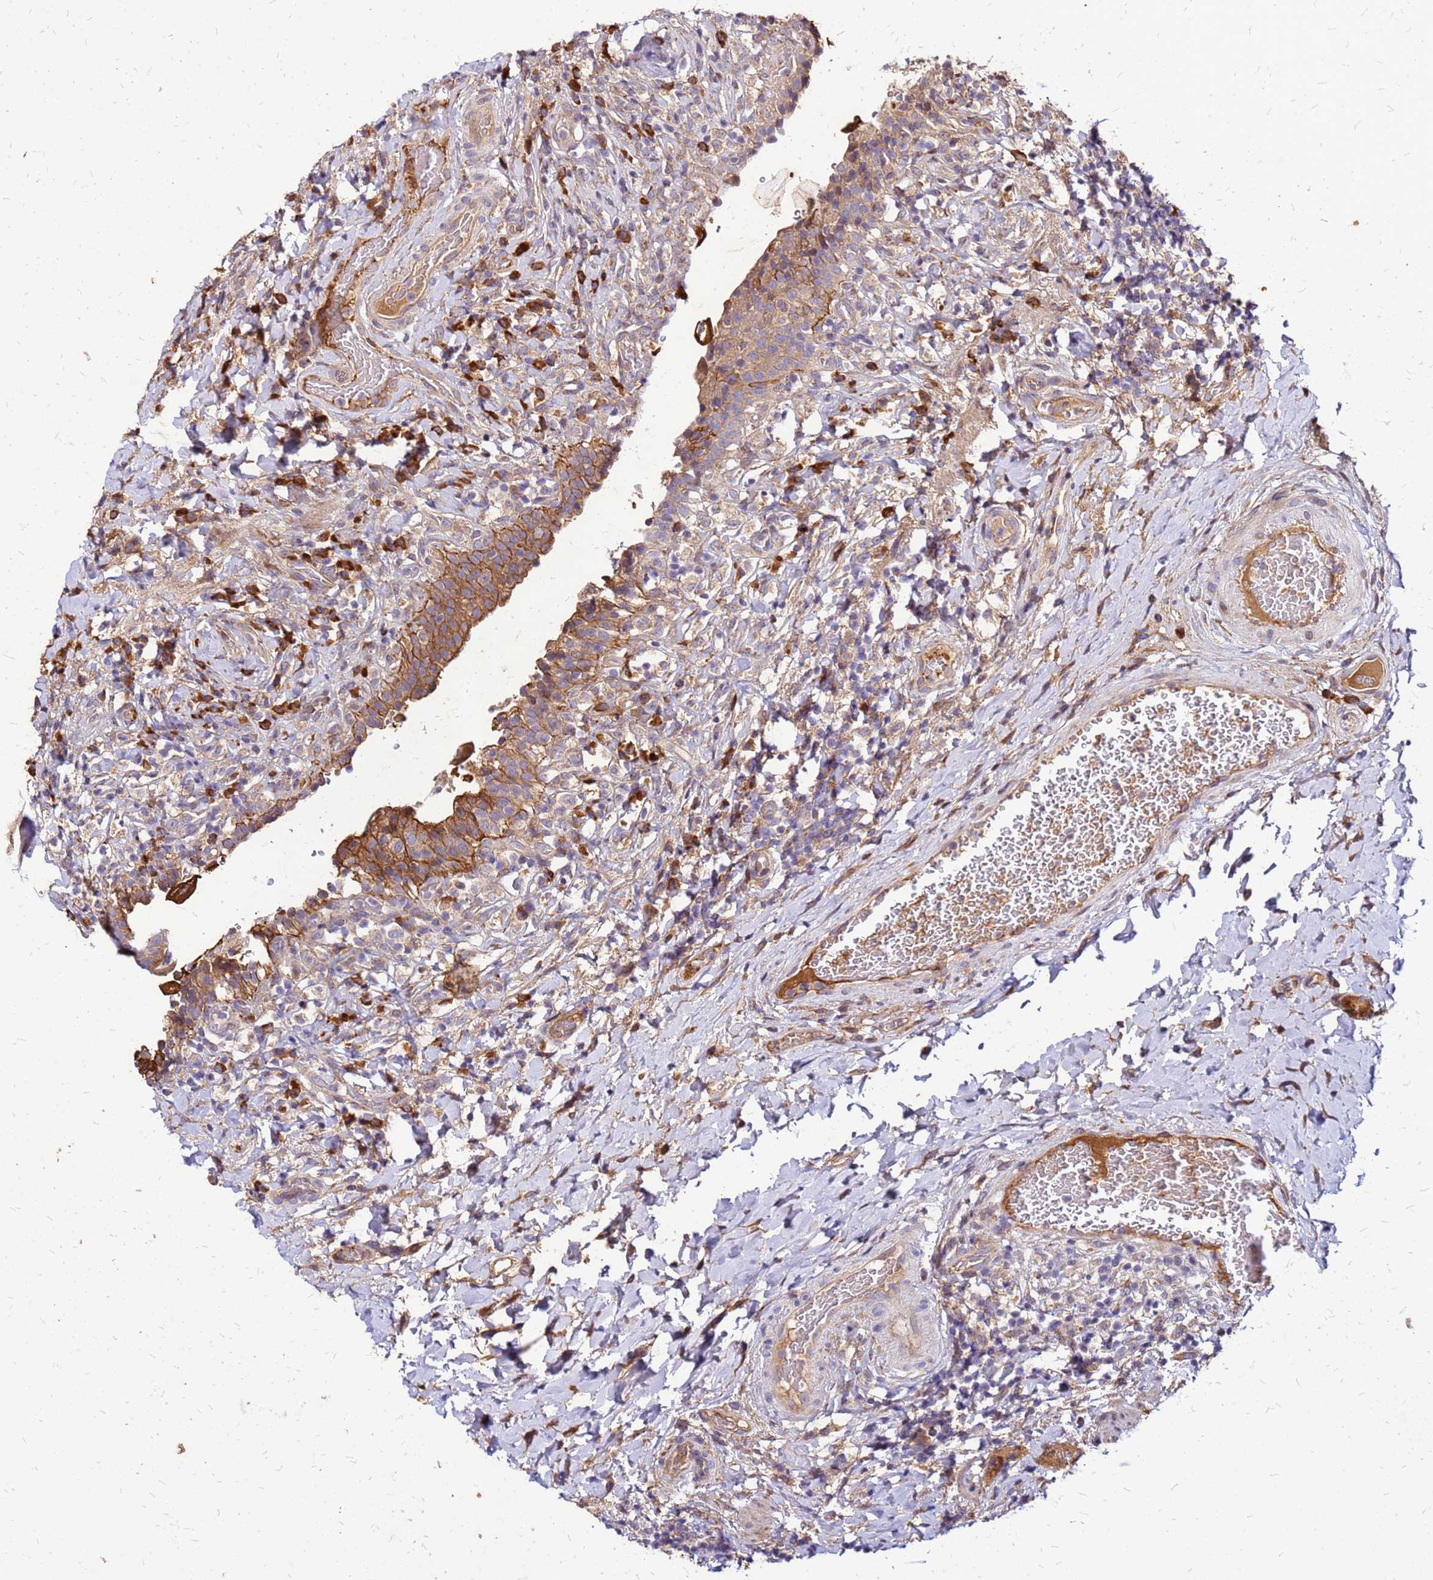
{"staining": {"intensity": "strong", "quantity": "25%-75%", "location": "cytoplasmic/membranous"}, "tissue": "urinary bladder", "cell_type": "Urothelial cells", "image_type": "normal", "snomed": [{"axis": "morphology", "description": "Normal tissue, NOS"}, {"axis": "morphology", "description": "Inflammation, NOS"}, {"axis": "topography", "description": "Urinary bladder"}], "caption": "The photomicrograph demonstrates a brown stain indicating the presence of a protein in the cytoplasmic/membranous of urothelial cells in urinary bladder.", "gene": "VMO1", "patient": {"sex": "male", "age": 64}}